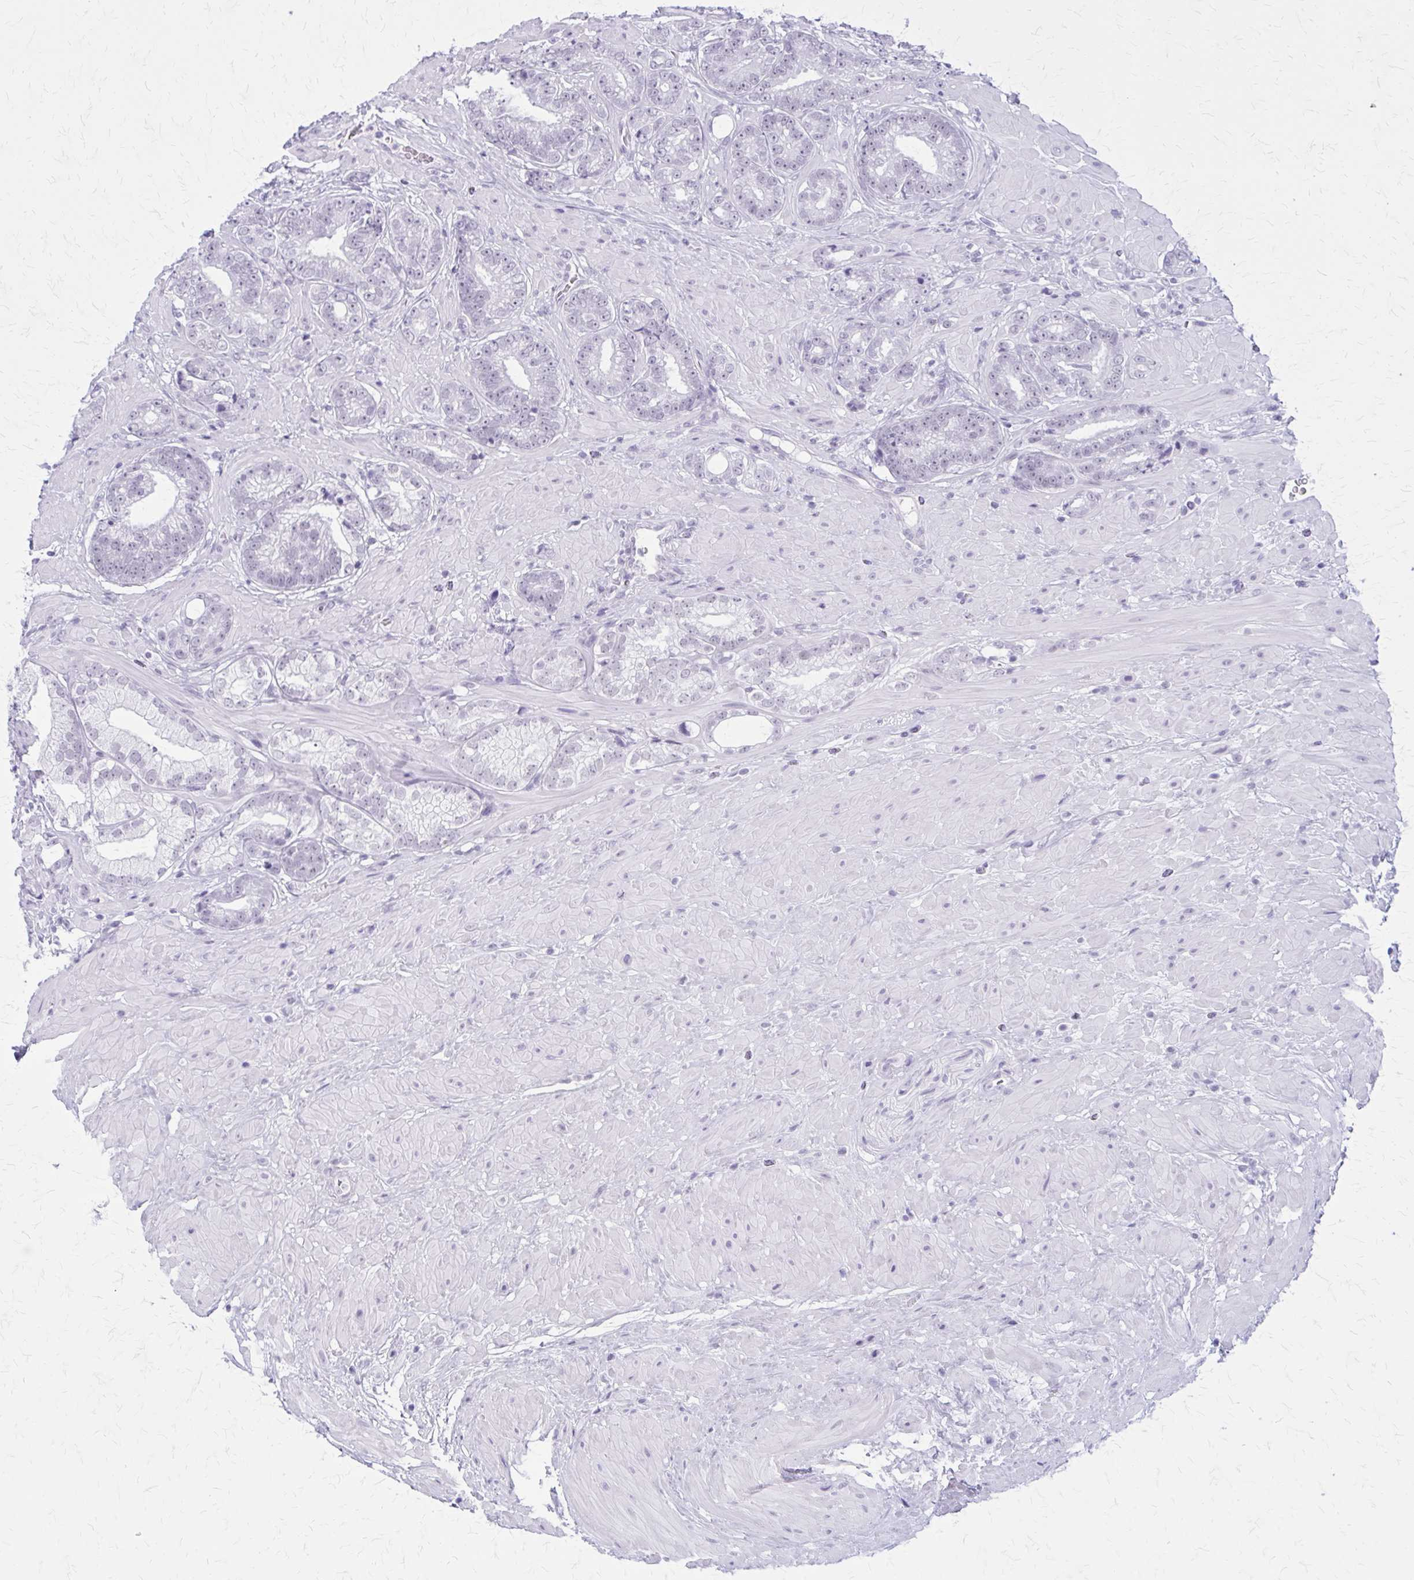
{"staining": {"intensity": "negative", "quantity": "none", "location": "none"}, "tissue": "prostate cancer", "cell_type": "Tumor cells", "image_type": "cancer", "snomed": [{"axis": "morphology", "description": "Adenocarcinoma, Low grade"}, {"axis": "topography", "description": "Prostate"}], "caption": "There is no significant positivity in tumor cells of prostate cancer.", "gene": "GAD1", "patient": {"sex": "male", "age": 61}}